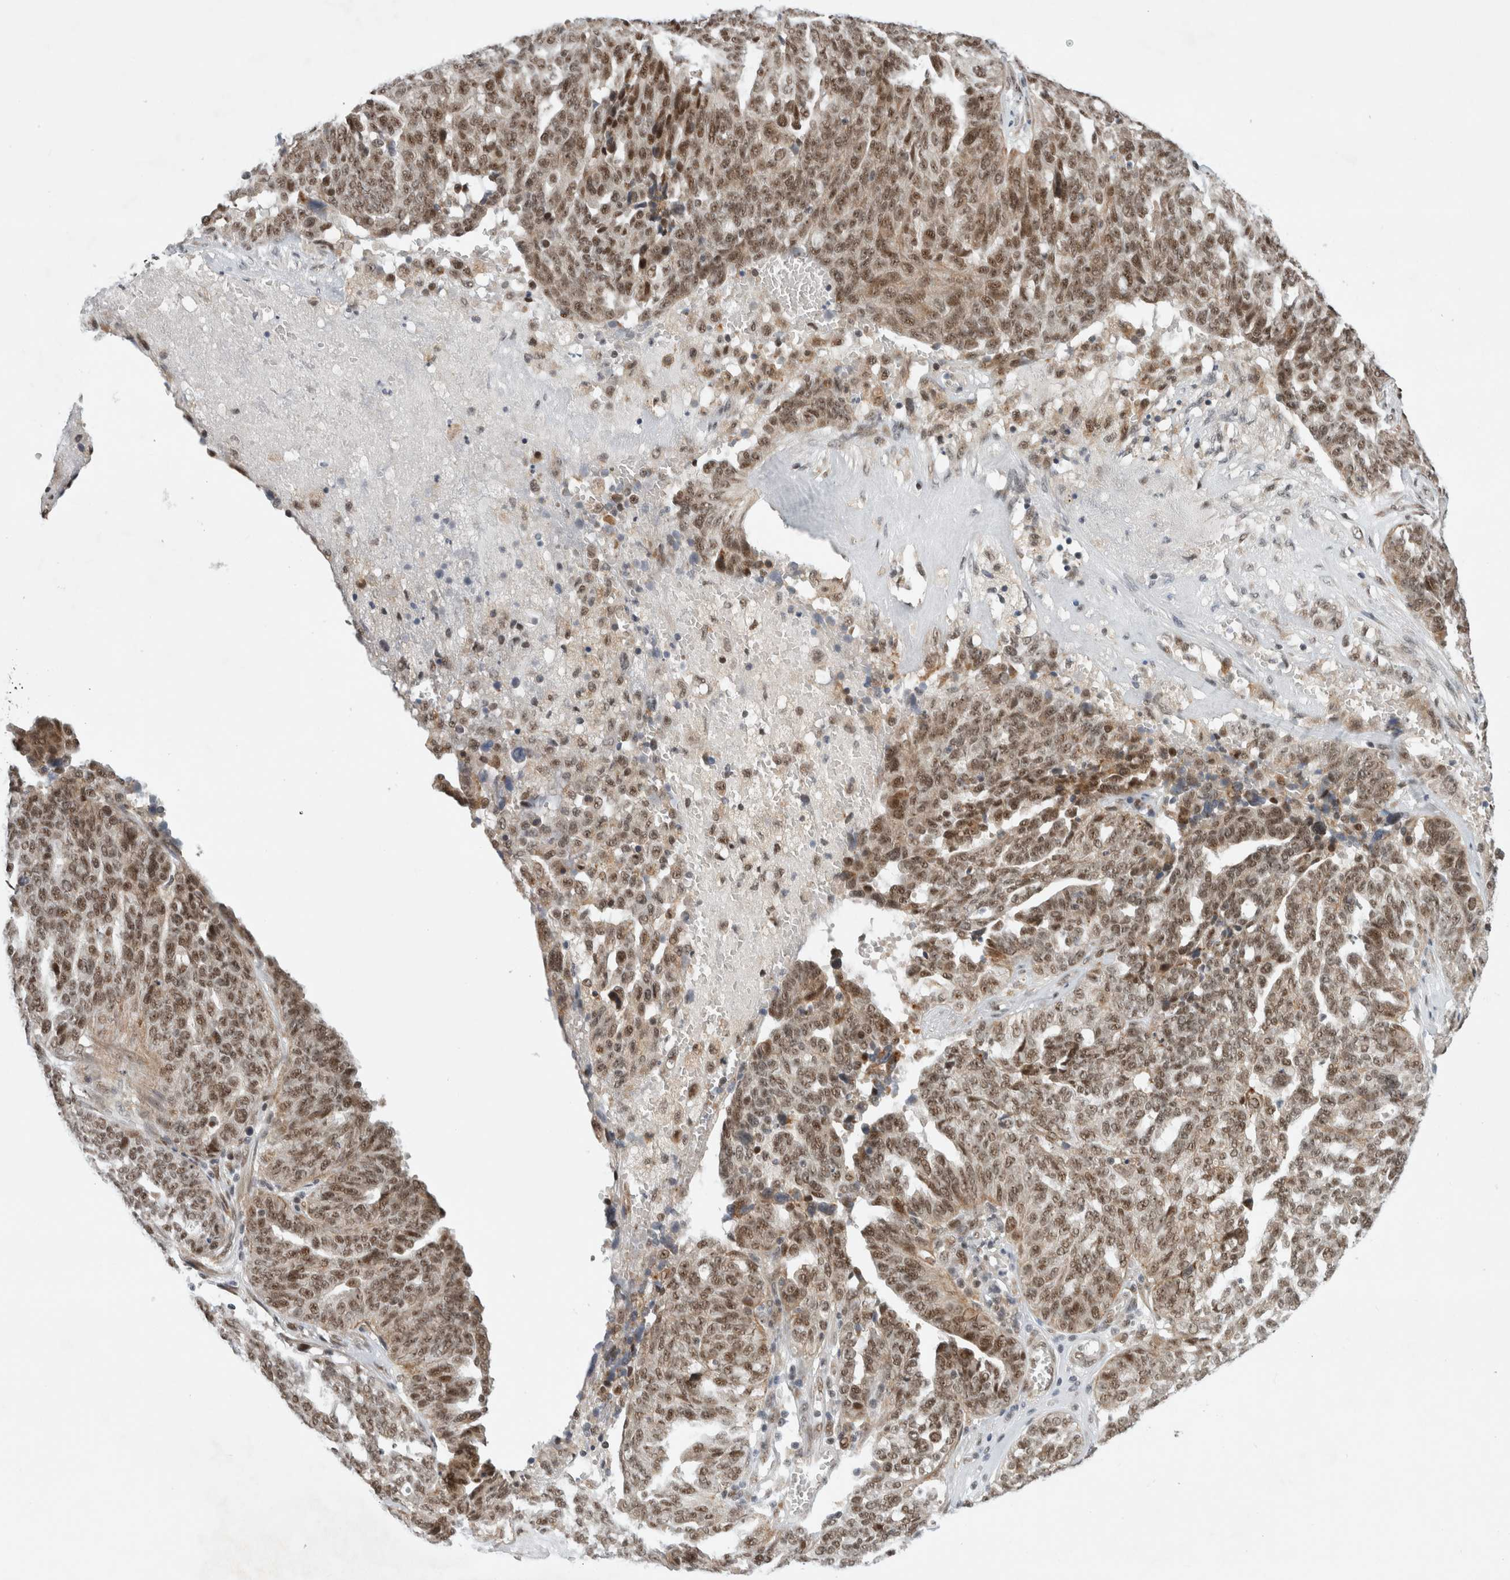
{"staining": {"intensity": "moderate", "quantity": ">75%", "location": "nuclear"}, "tissue": "ovarian cancer", "cell_type": "Tumor cells", "image_type": "cancer", "snomed": [{"axis": "morphology", "description": "Cystadenocarcinoma, serous, NOS"}, {"axis": "topography", "description": "Ovary"}], "caption": "Immunohistochemical staining of human ovarian cancer reveals medium levels of moderate nuclear protein staining in about >75% of tumor cells.", "gene": "NCAPG2", "patient": {"sex": "female", "age": 59}}